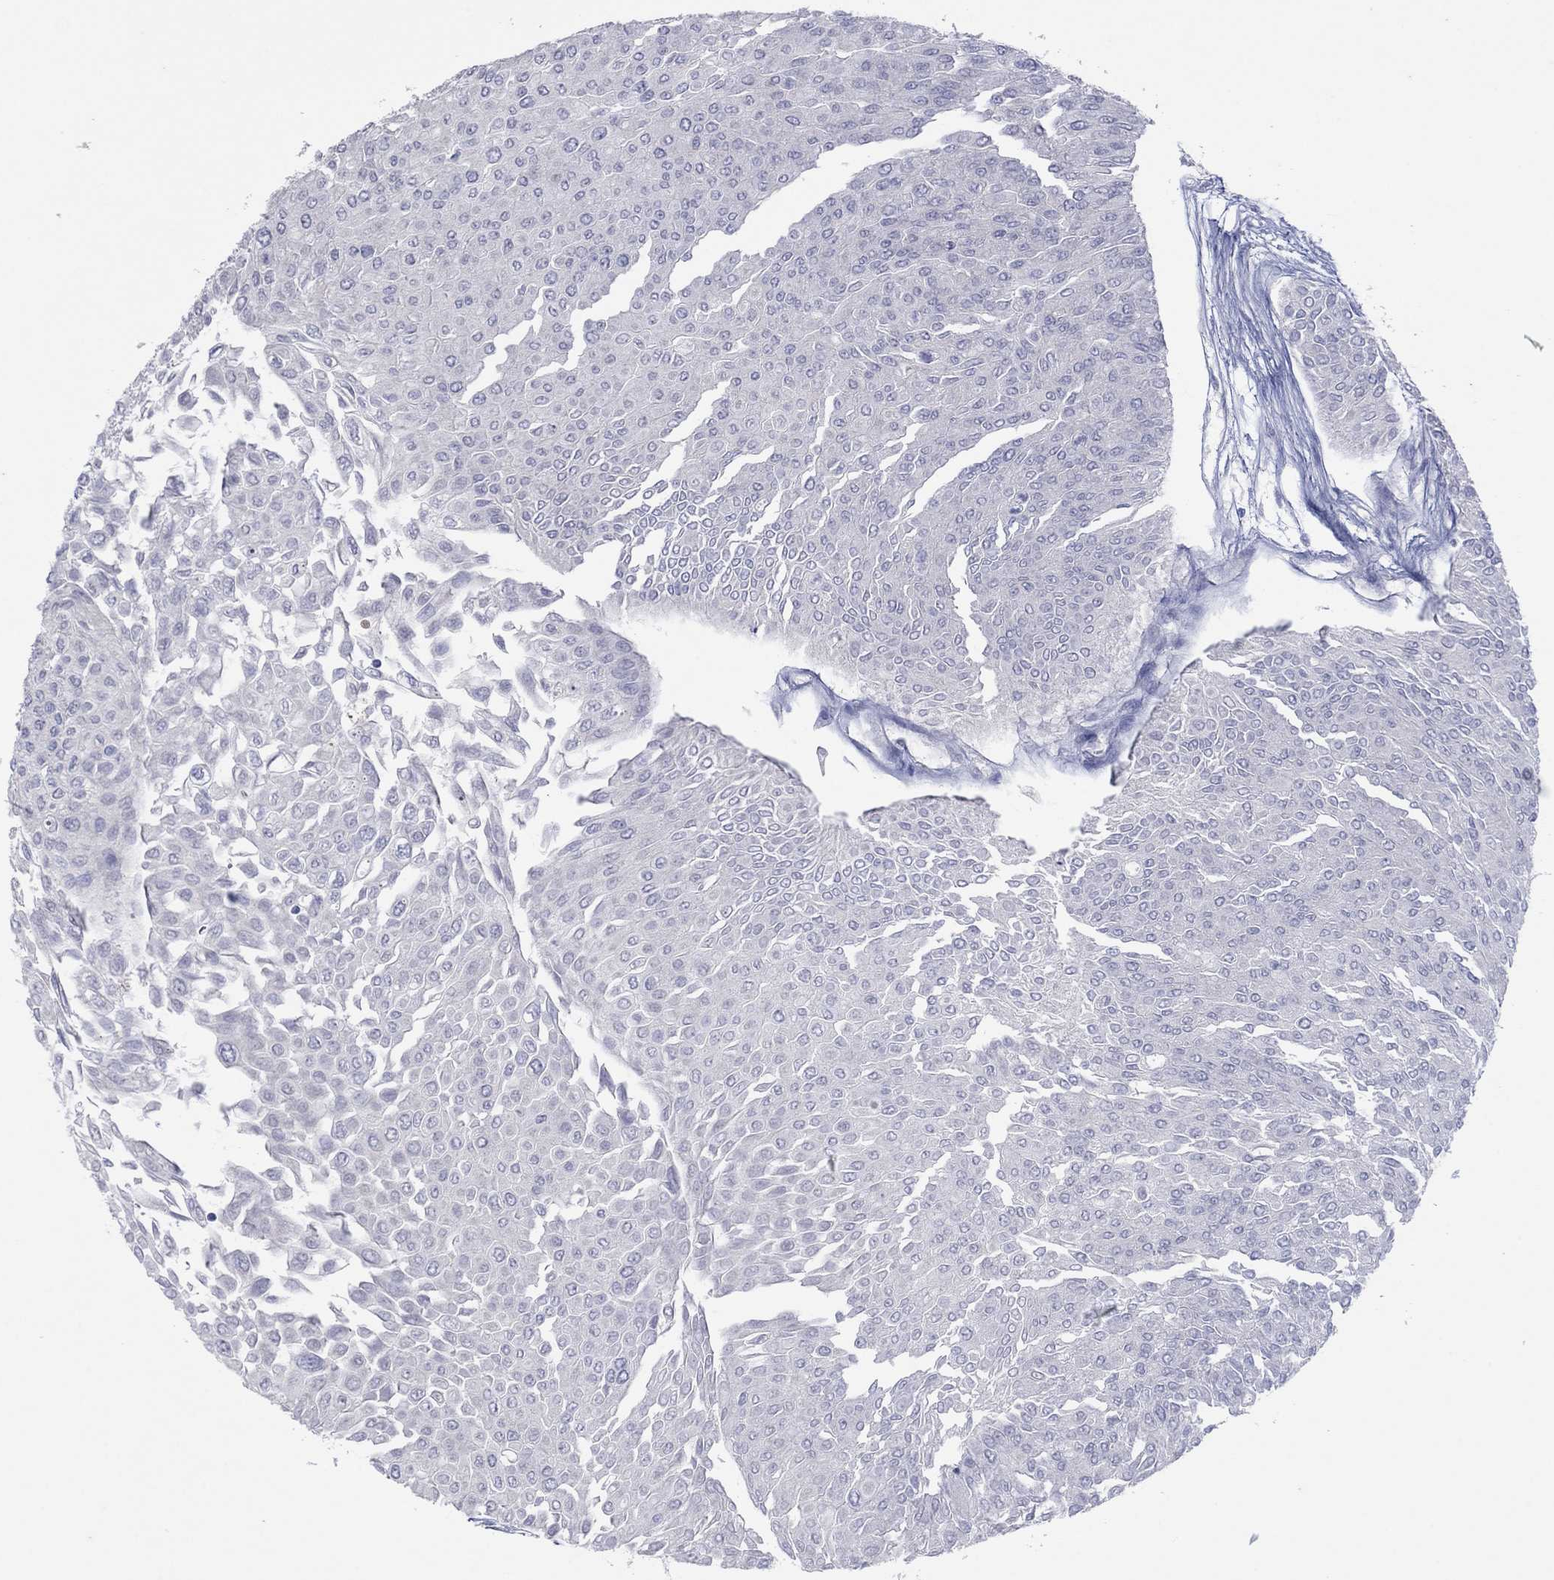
{"staining": {"intensity": "negative", "quantity": "none", "location": "none"}, "tissue": "urothelial cancer", "cell_type": "Tumor cells", "image_type": "cancer", "snomed": [{"axis": "morphology", "description": "Urothelial carcinoma, Low grade"}, {"axis": "topography", "description": "Urinary bladder"}], "caption": "A photomicrograph of human low-grade urothelial carcinoma is negative for staining in tumor cells.", "gene": "PLCL2", "patient": {"sex": "male", "age": 67}}